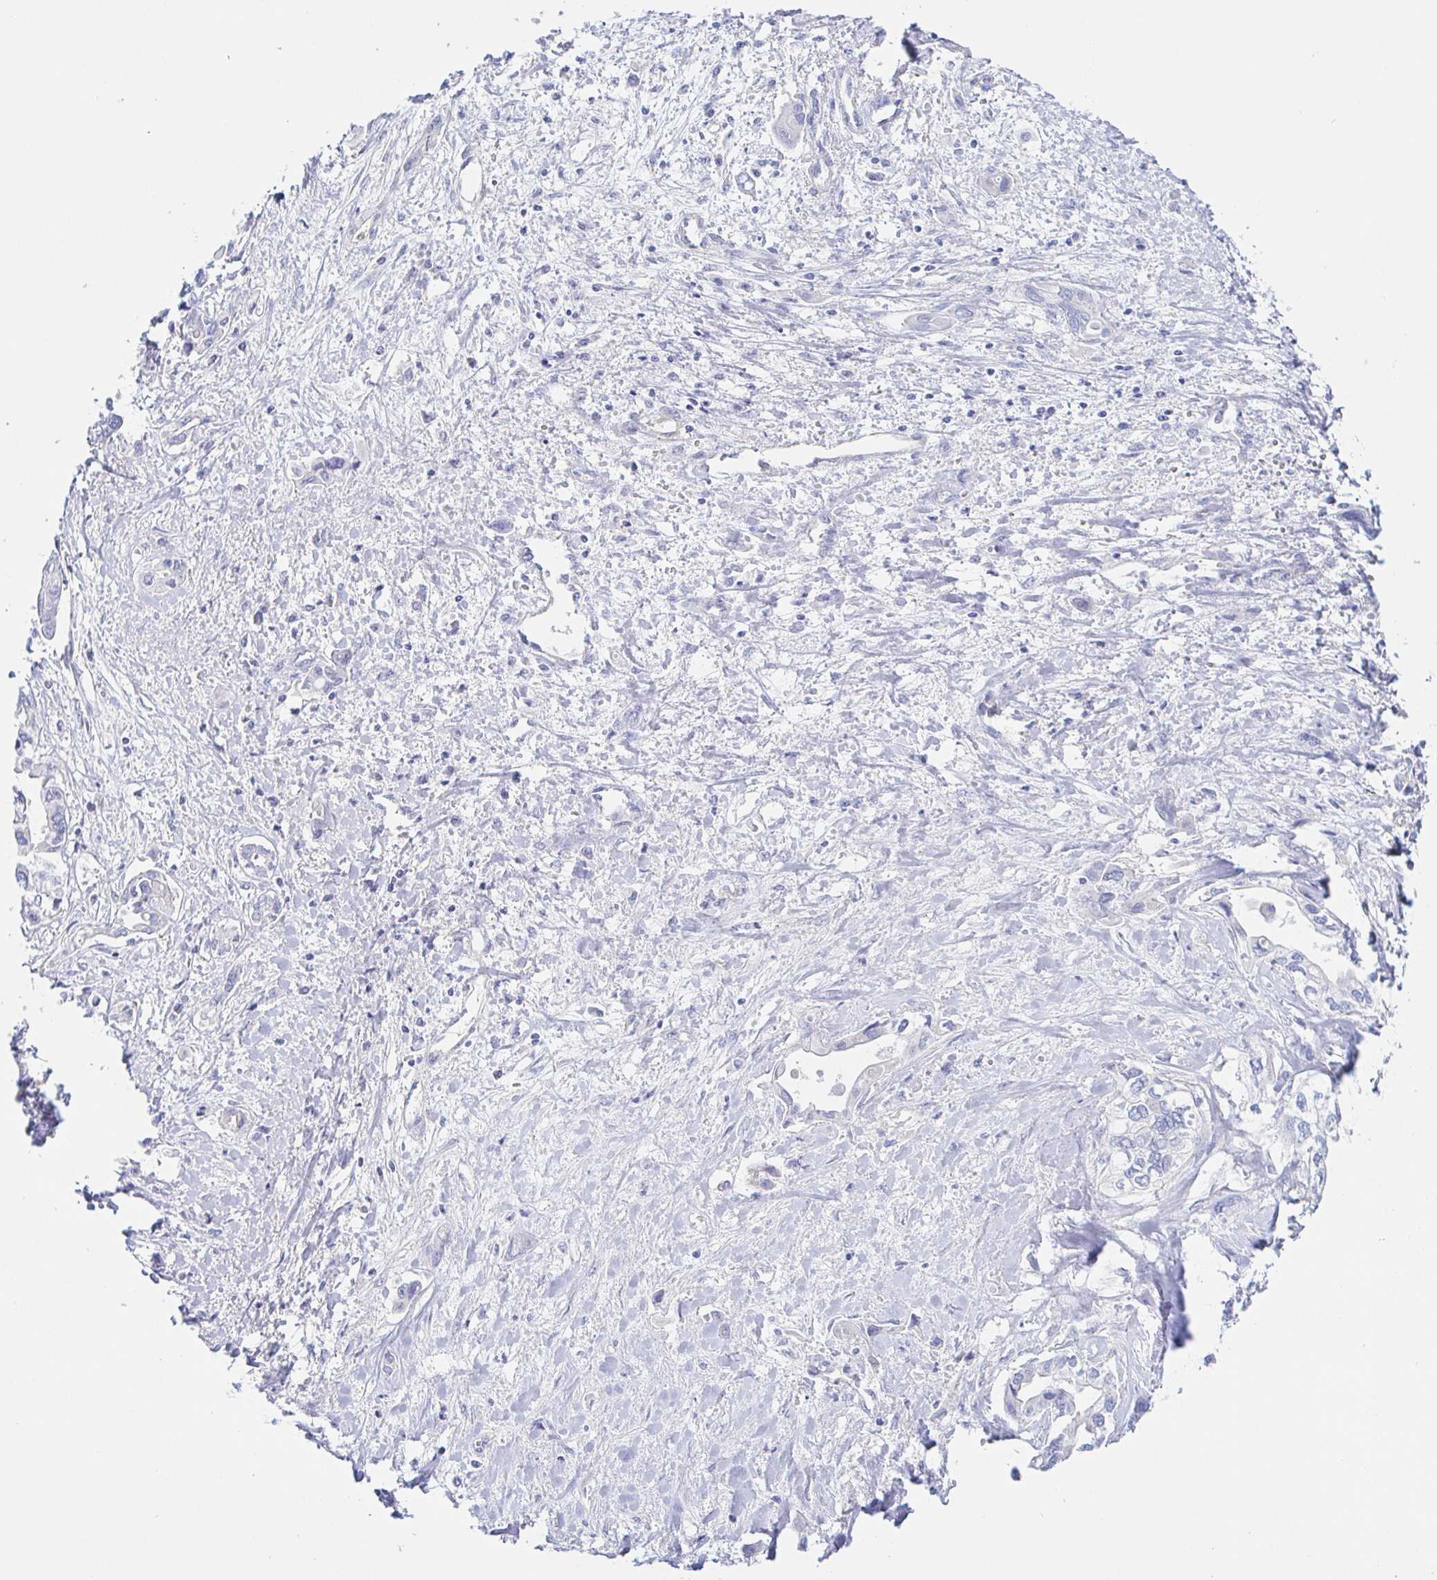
{"staining": {"intensity": "negative", "quantity": "none", "location": "none"}, "tissue": "liver cancer", "cell_type": "Tumor cells", "image_type": "cancer", "snomed": [{"axis": "morphology", "description": "Cholangiocarcinoma"}, {"axis": "topography", "description": "Liver"}], "caption": "Human cholangiocarcinoma (liver) stained for a protein using immunohistochemistry (IHC) displays no staining in tumor cells.", "gene": "ARL4D", "patient": {"sex": "female", "age": 64}}